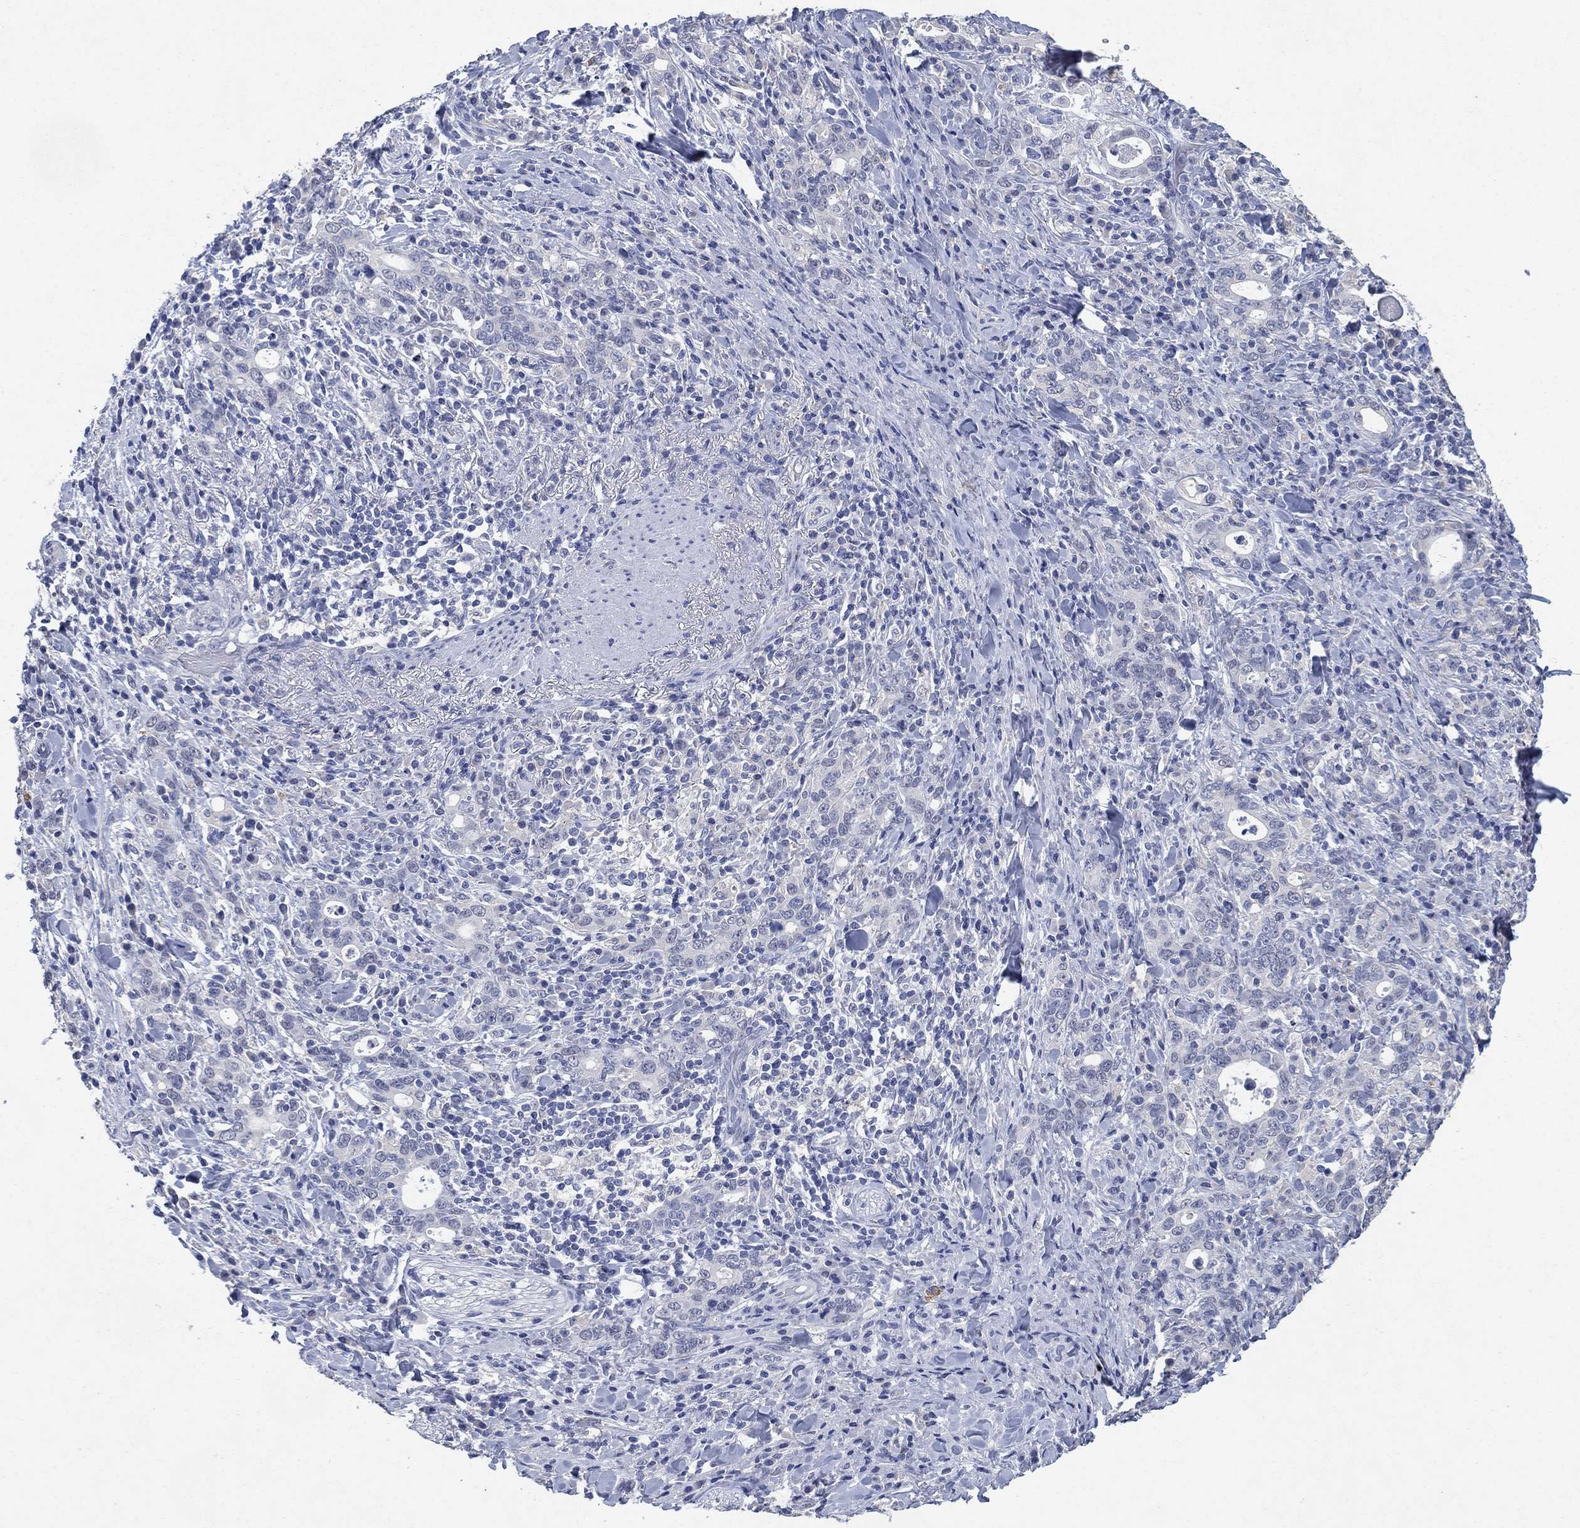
{"staining": {"intensity": "negative", "quantity": "none", "location": "none"}, "tissue": "stomach cancer", "cell_type": "Tumor cells", "image_type": "cancer", "snomed": [{"axis": "morphology", "description": "Adenocarcinoma, NOS"}, {"axis": "topography", "description": "Stomach"}], "caption": "Immunohistochemistry micrograph of human stomach adenocarcinoma stained for a protein (brown), which shows no expression in tumor cells.", "gene": "FSCN2", "patient": {"sex": "male", "age": 79}}